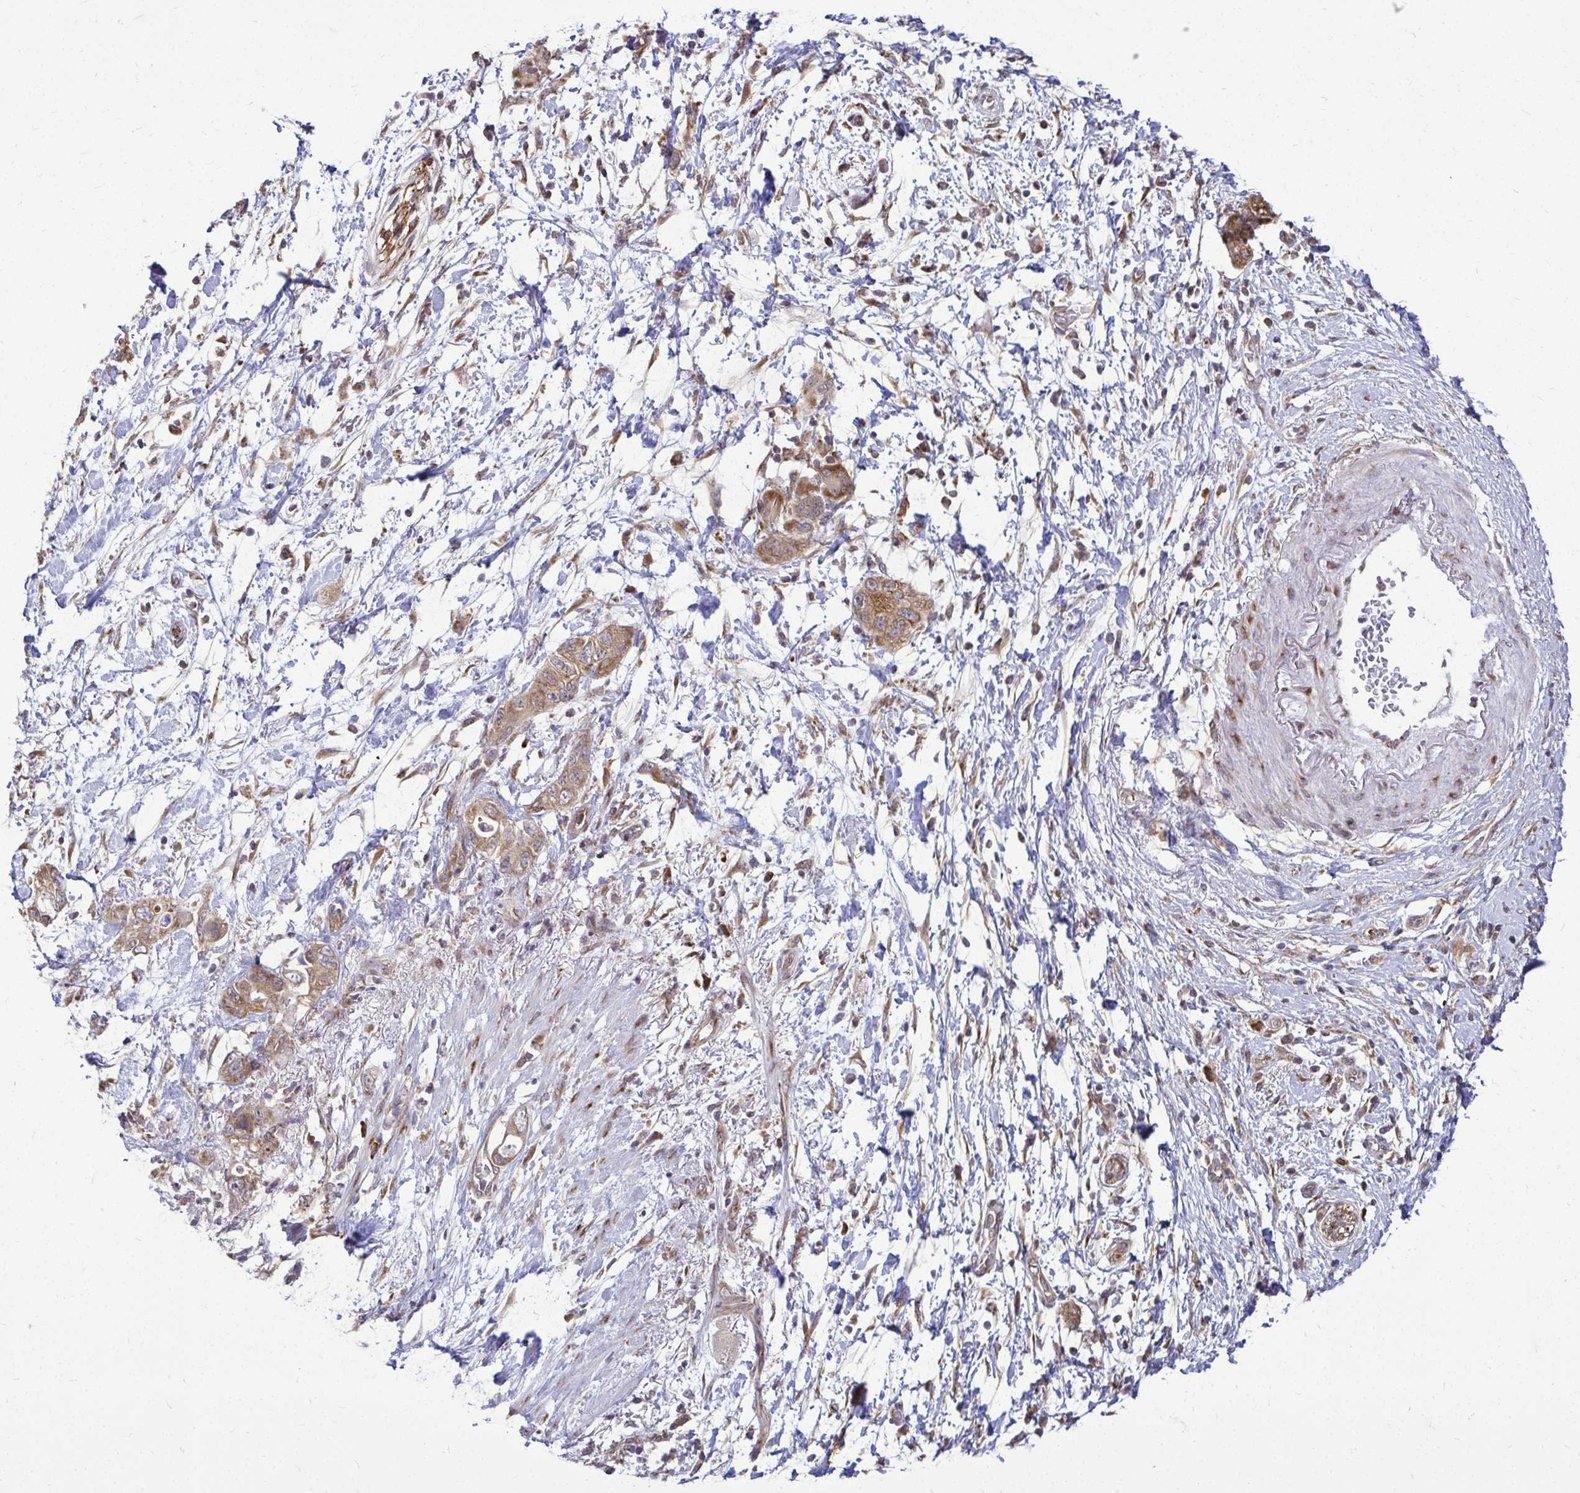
{"staining": {"intensity": "moderate", "quantity": ">75%", "location": "cytoplasmic/membranous"}, "tissue": "pancreatic cancer", "cell_type": "Tumor cells", "image_type": "cancer", "snomed": [{"axis": "morphology", "description": "Adenocarcinoma, NOS"}, {"axis": "topography", "description": "Pancreas"}], "caption": "Tumor cells reveal medium levels of moderate cytoplasmic/membranous staining in about >75% of cells in human pancreatic adenocarcinoma. Immunohistochemistry stains the protein in brown and the nuclei are stained blue.", "gene": "FMR1", "patient": {"sex": "female", "age": 72}}